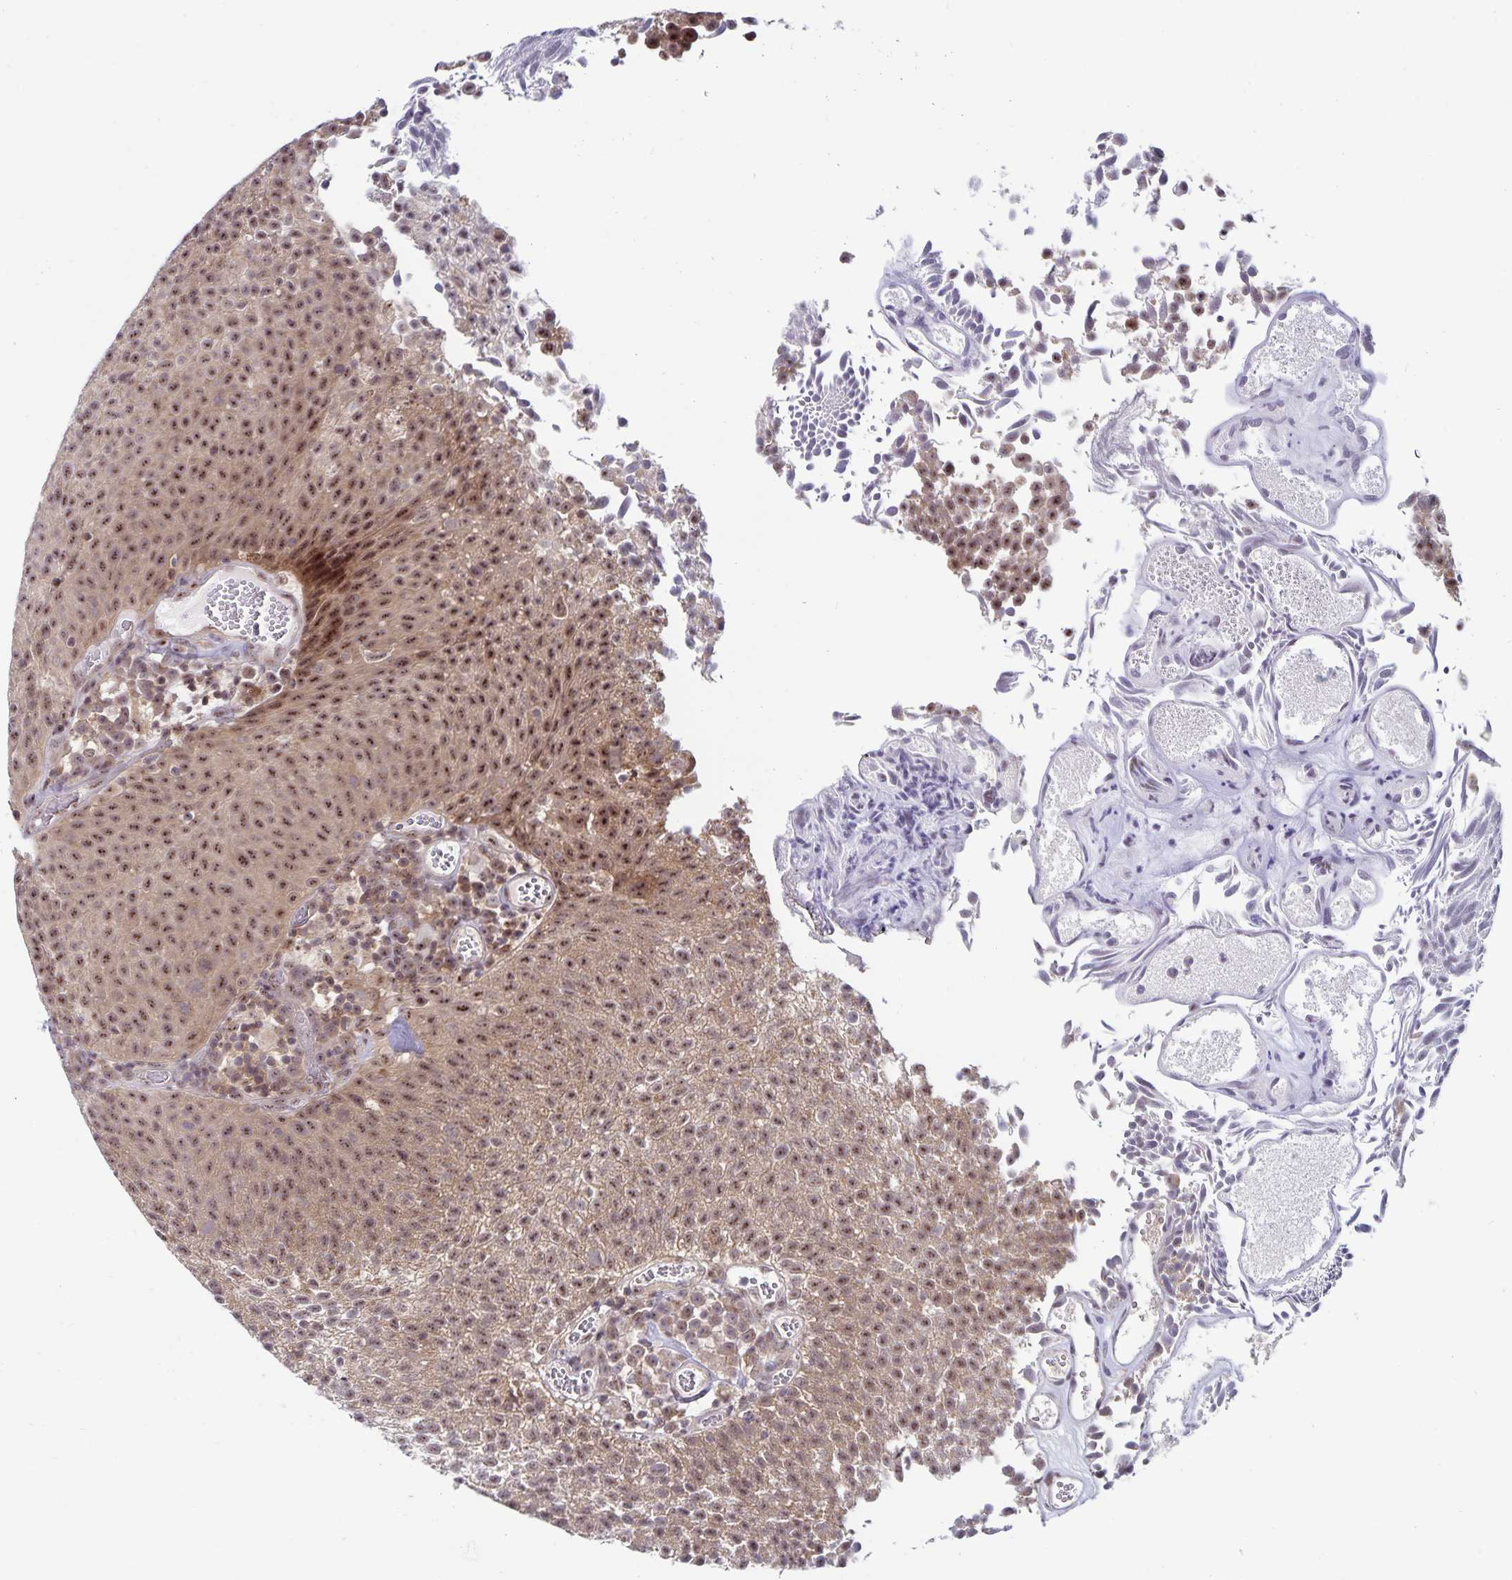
{"staining": {"intensity": "moderate", "quantity": ">75%", "location": "nuclear"}, "tissue": "urothelial cancer", "cell_type": "Tumor cells", "image_type": "cancer", "snomed": [{"axis": "morphology", "description": "Urothelial carcinoma, Low grade"}, {"axis": "topography", "description": "Urinary bladder"}], "caption": "IHC of urothelial cancer reveals medium levels of moderate nuclear staining in about >75% of tumor cells. The staining was performed using DAB (3,3'-diaminobenzidine), with brown indicating positive protein expression. Nuclei are stained blue with hematoxylin.", "gene": "EXOC6B", "patient": {"sex": "female", "age": 79}}